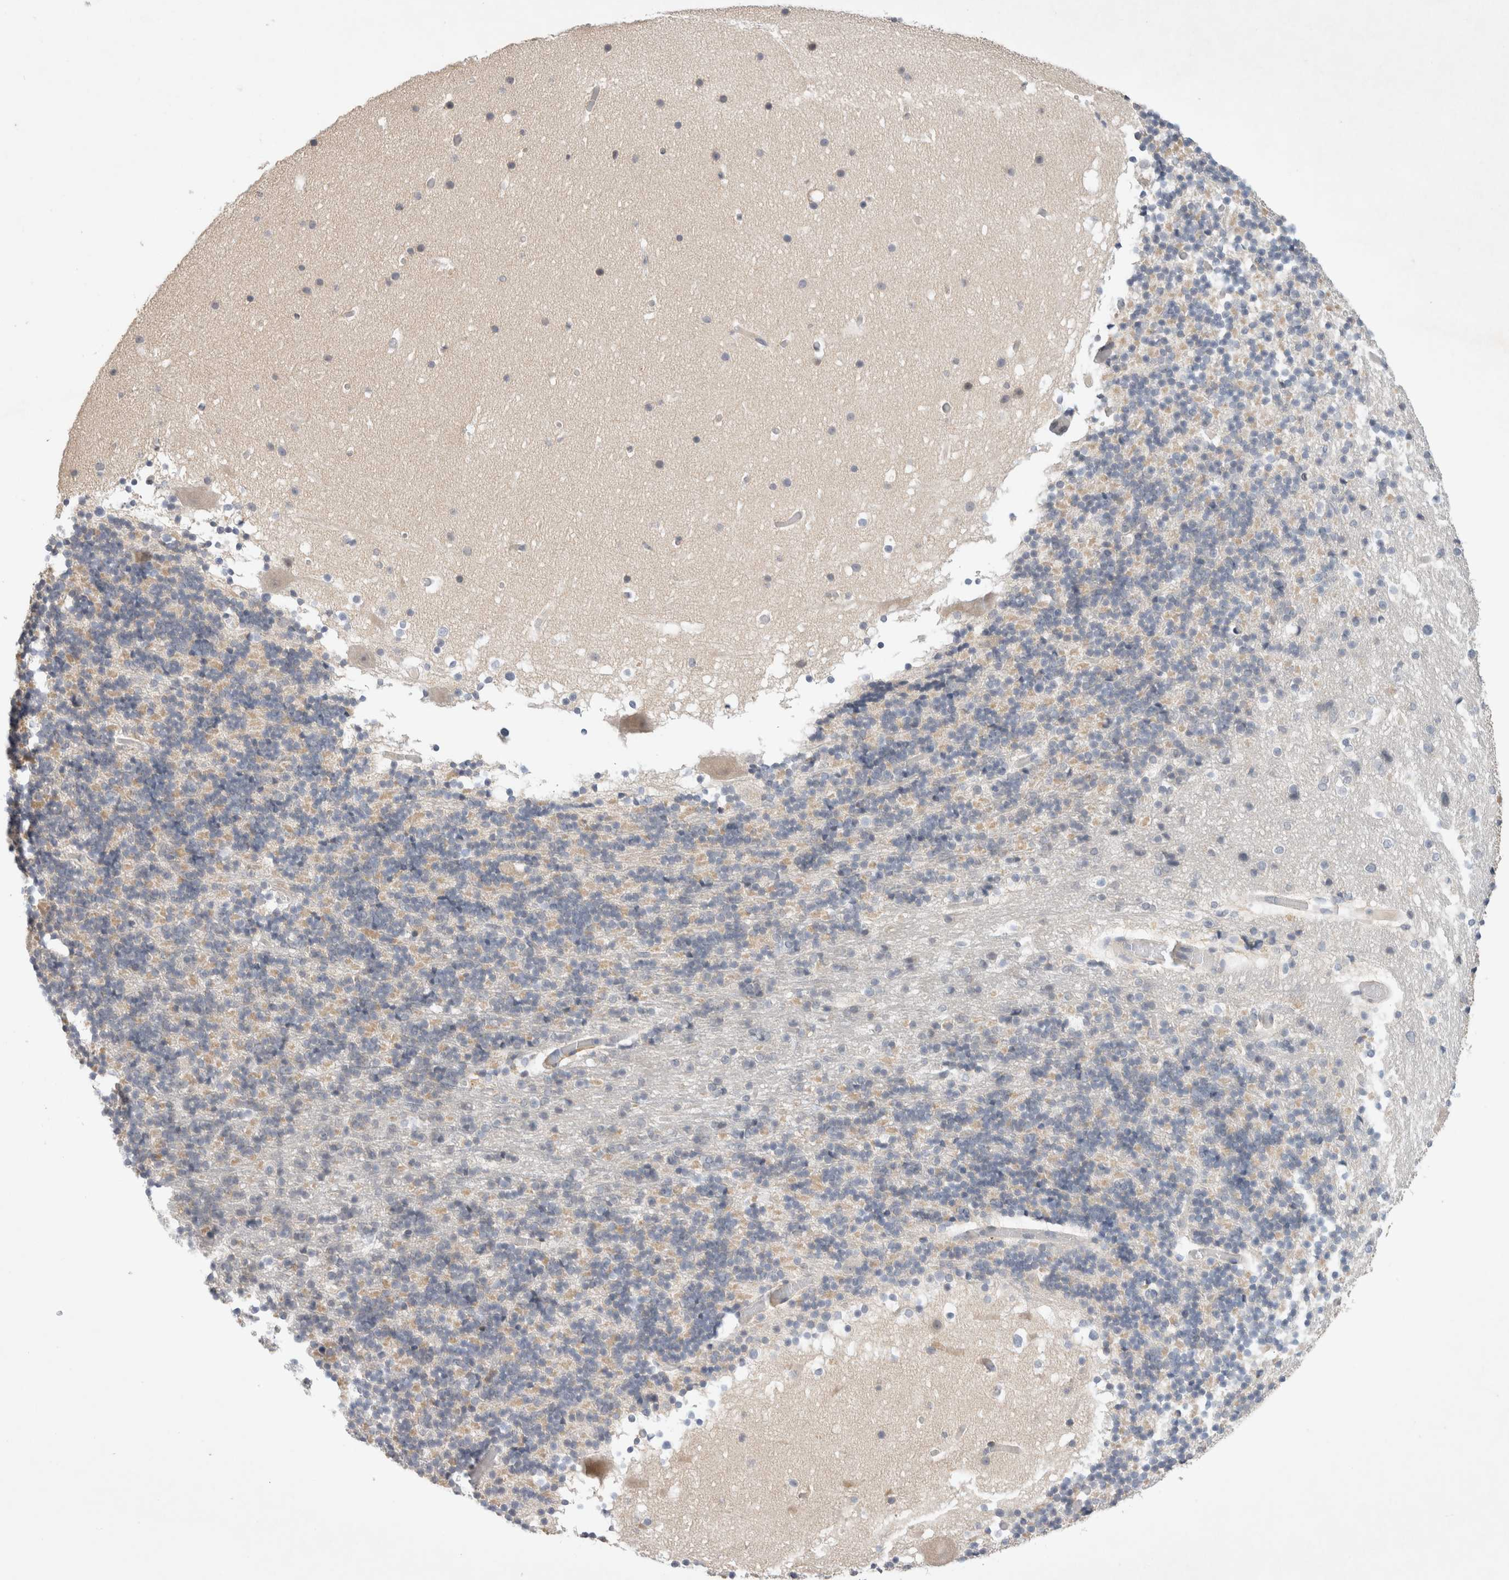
{"staining": {"intensity": "weak", "quantity": "<25%", "location": "cytoplasmic/membranous"}, "tissue": "cerebellum", "cell_type": "Cells in granular layer", "image_type": "normal", "snomed": [{"axis": "morphology", "description": "Normal tissue, NOS"}, {"axis": "topography", "description": "Cerebellum"}], "caption": "Immunohistochemical staining of benign cerebellum shows no significant positivity in cells in granular layer. (Stains: DAB immunohistochemistry with hematoxylin counter stain, Microscopy: brightfield microscopy at high magnification).", "gene": "NEDD4L", "patient": {"sex": "male", "age": 57}}